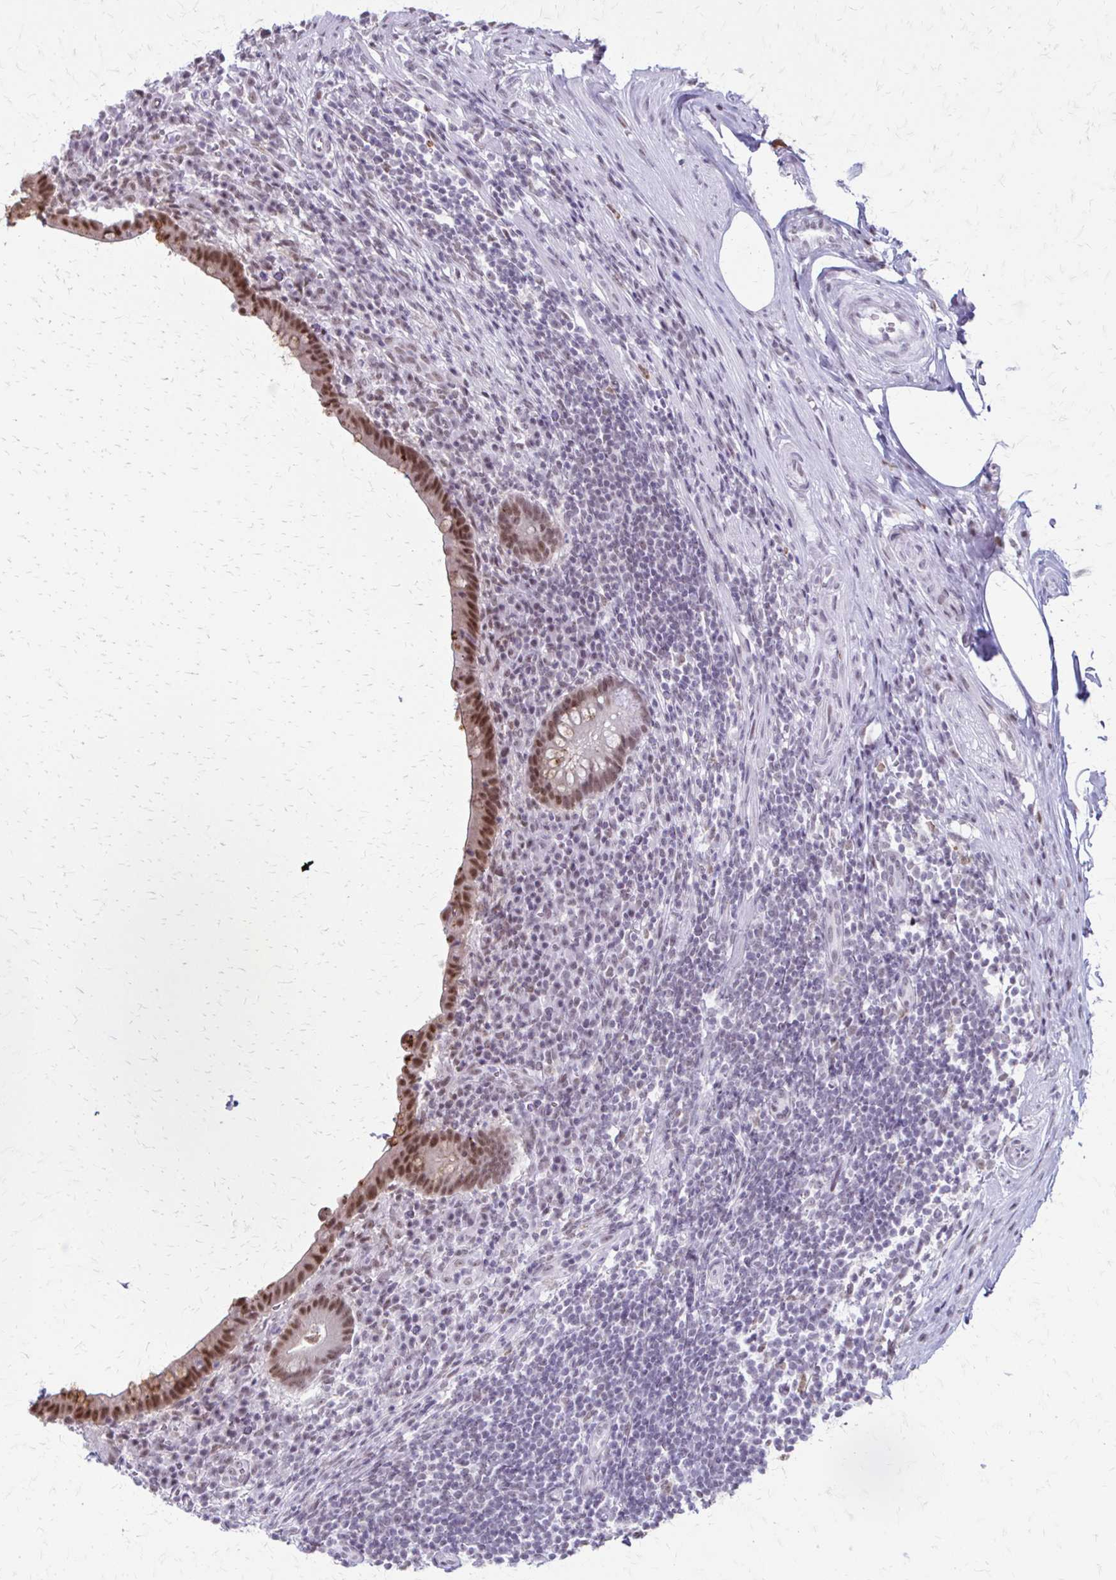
{"staining": {"intensity": "moderate", "quantity": ">75%", "location": "nuclear"}, "tissue": "appendix", "cell_type": "Glandular cells", "image_type": "normal", "snomed": [{"axis": "morphology", "description": "Normal tissue, NOS"}, {"axis": "topography", "description": "Appendix"}], "caption": "Moderate nuclear staining for a protein is appreciated in approximately >75% of glandular cells of unremarkable appendix using immunohistochemistry.", "gene": "SS18", "patient": {"sex": "female", "age": 56}}